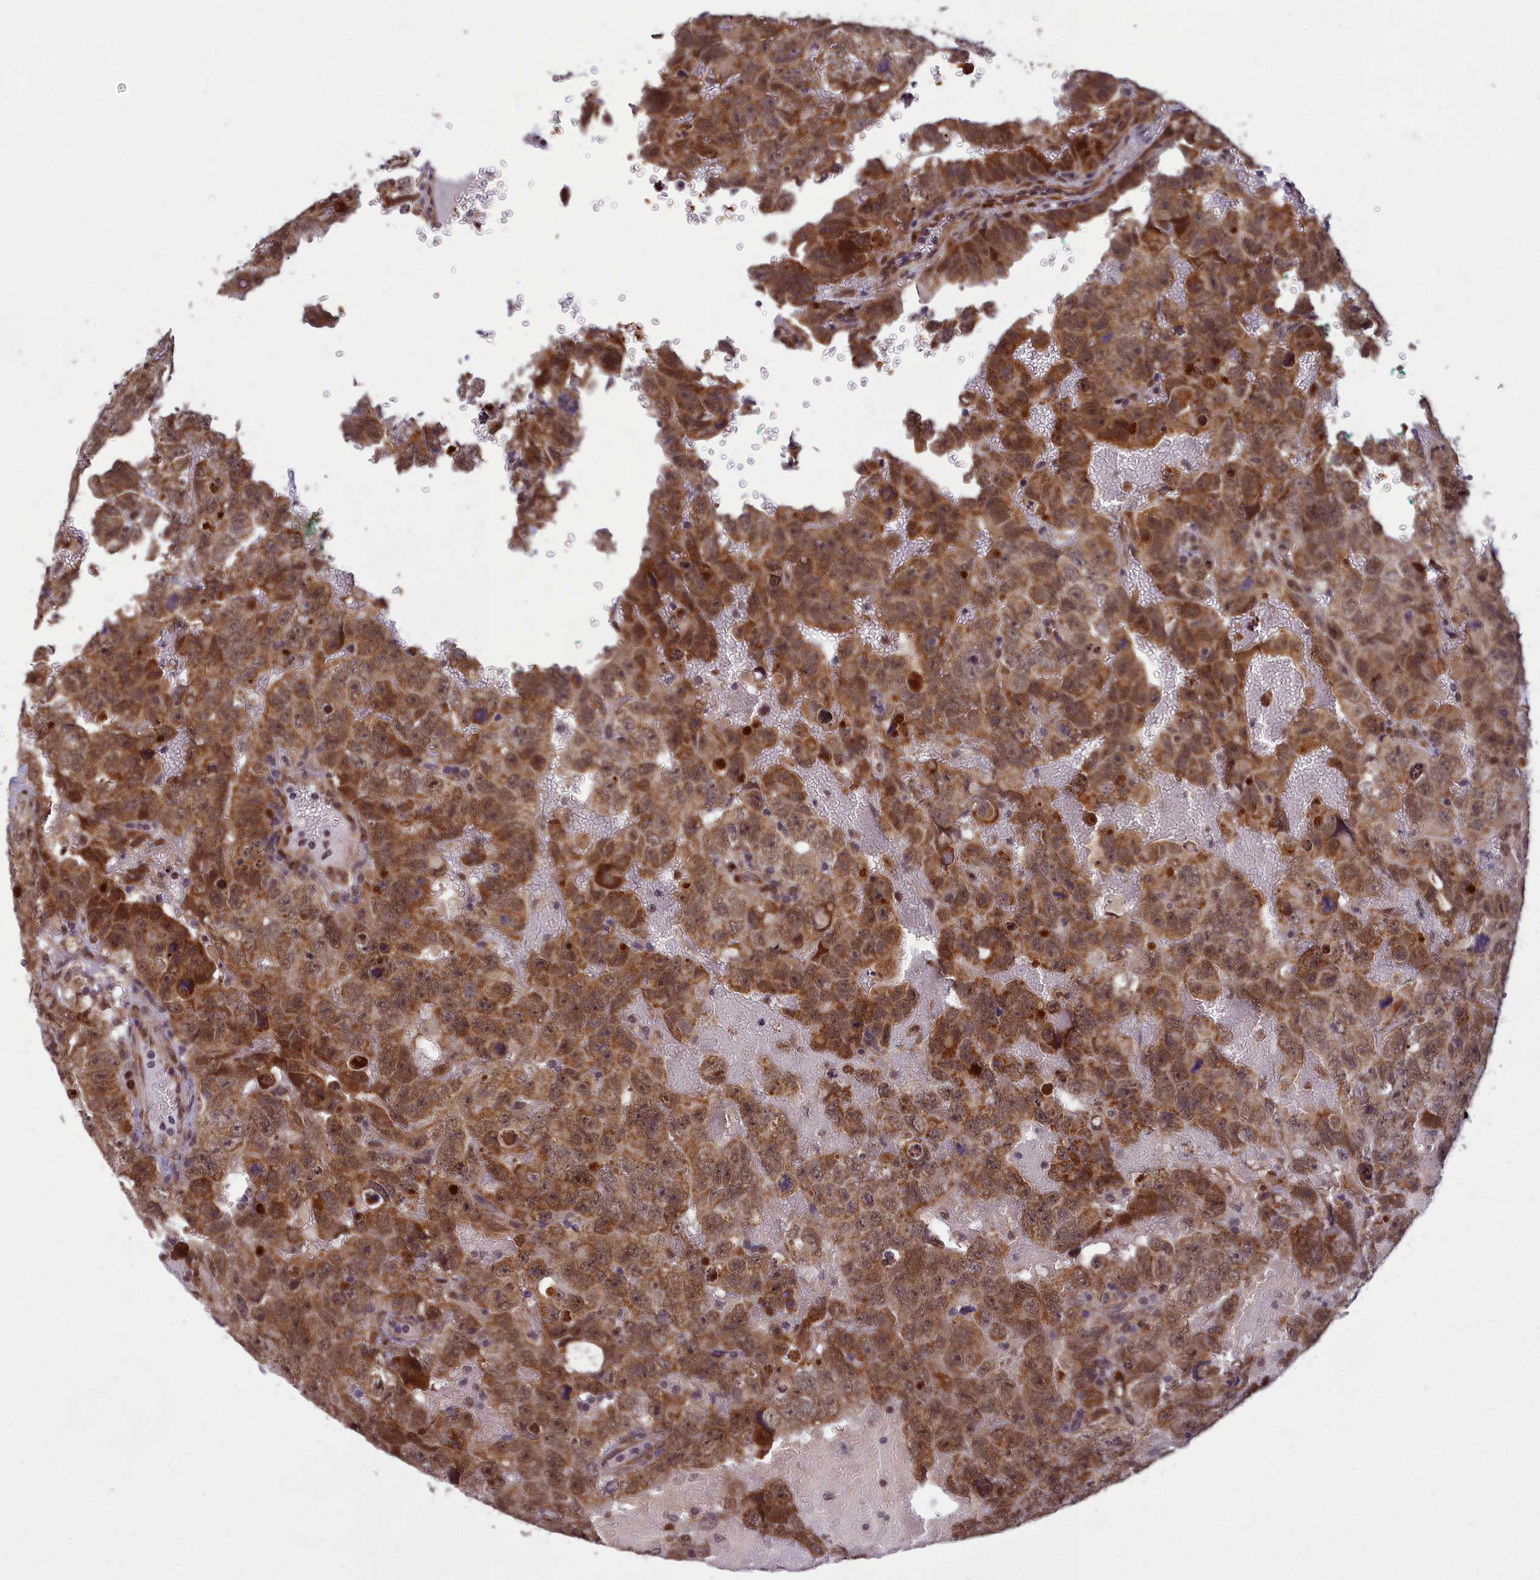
{"staining": {"intensity": "moderate", "quantity": ">75%", "location": "cytoplasmic/membranous,nuclear"}, "tissue": "testis cancer", "cell_type": "Tumor cells", "image_type": "cancer", "snomed": [{"axis": "morphology", "description": "Carcinoma, Embryonal, NOS"}, {"axis": "topography", "description": "Testis"}], "caption": "DAB (3,3'-diaminobenzidine) immunohistochemical staining of embryonal carcinoma (testis) shows moderate cytoplasmic/membranous and nuclear protein expression in approximately >75% of tumor cells.", "gene": "EARS2", "patient": {"sex": "male", "age": 45}}